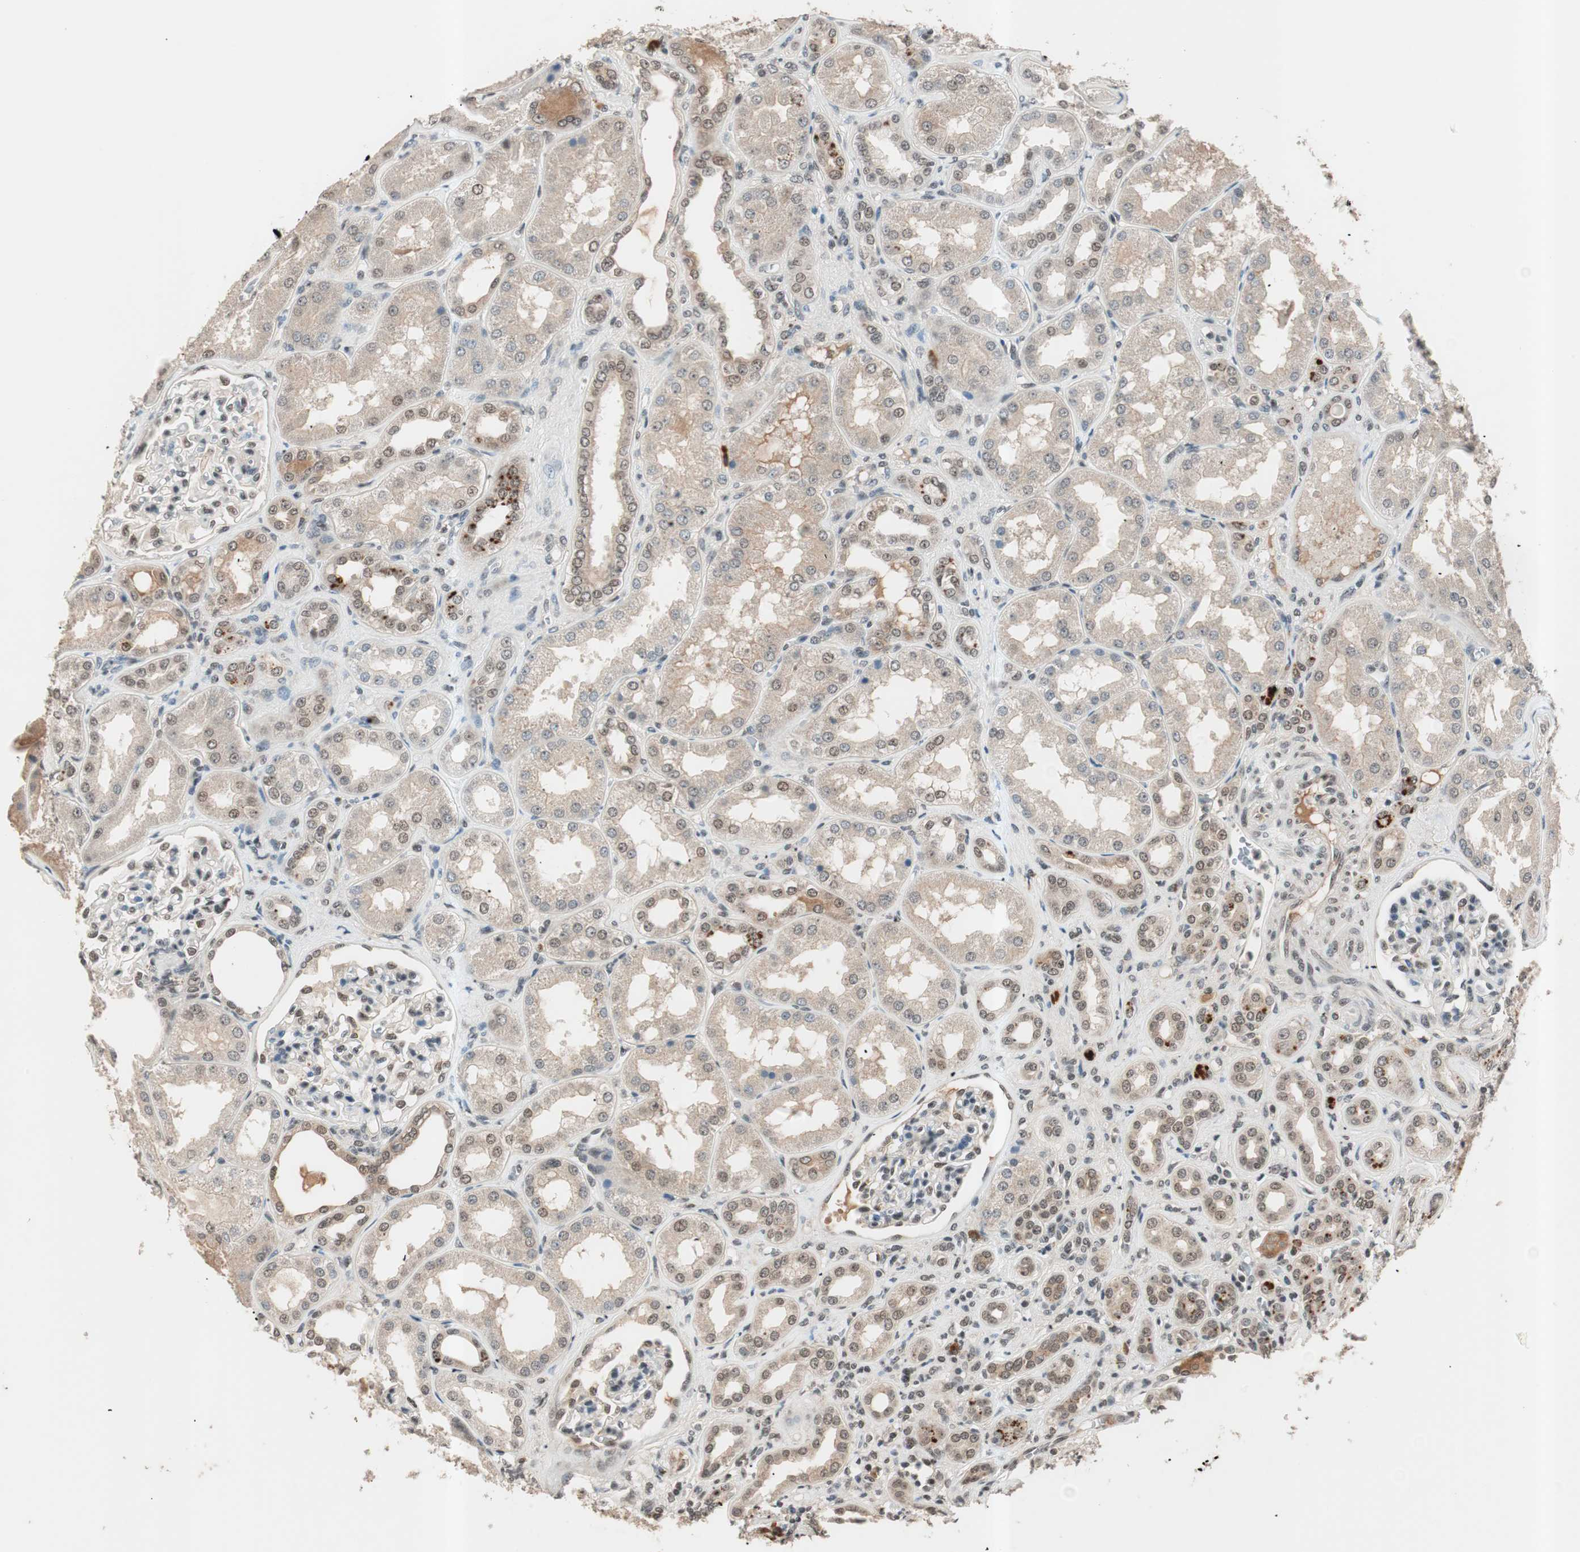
{"staining": {"intensity": "weak", "quantity": "25%-75%", "location": "nuclear"}, "tissue": "kidney", "cell_type": "Cells in glomeruli", "image_type": "normal", "snomed": [{"axis": "morphology", "description": "Normal tissue, NOS"}, {"axis": "topography", "description": "Kidney"}], "caption": "An immunohistochemistry photomicrograph of benign tissue is shown. Protein staining in brown shows weak nuclear positivity in kidney within cells in glomeruli.", "gene": "NFRKB", "patient": {"sex": "female", "age": 56}}